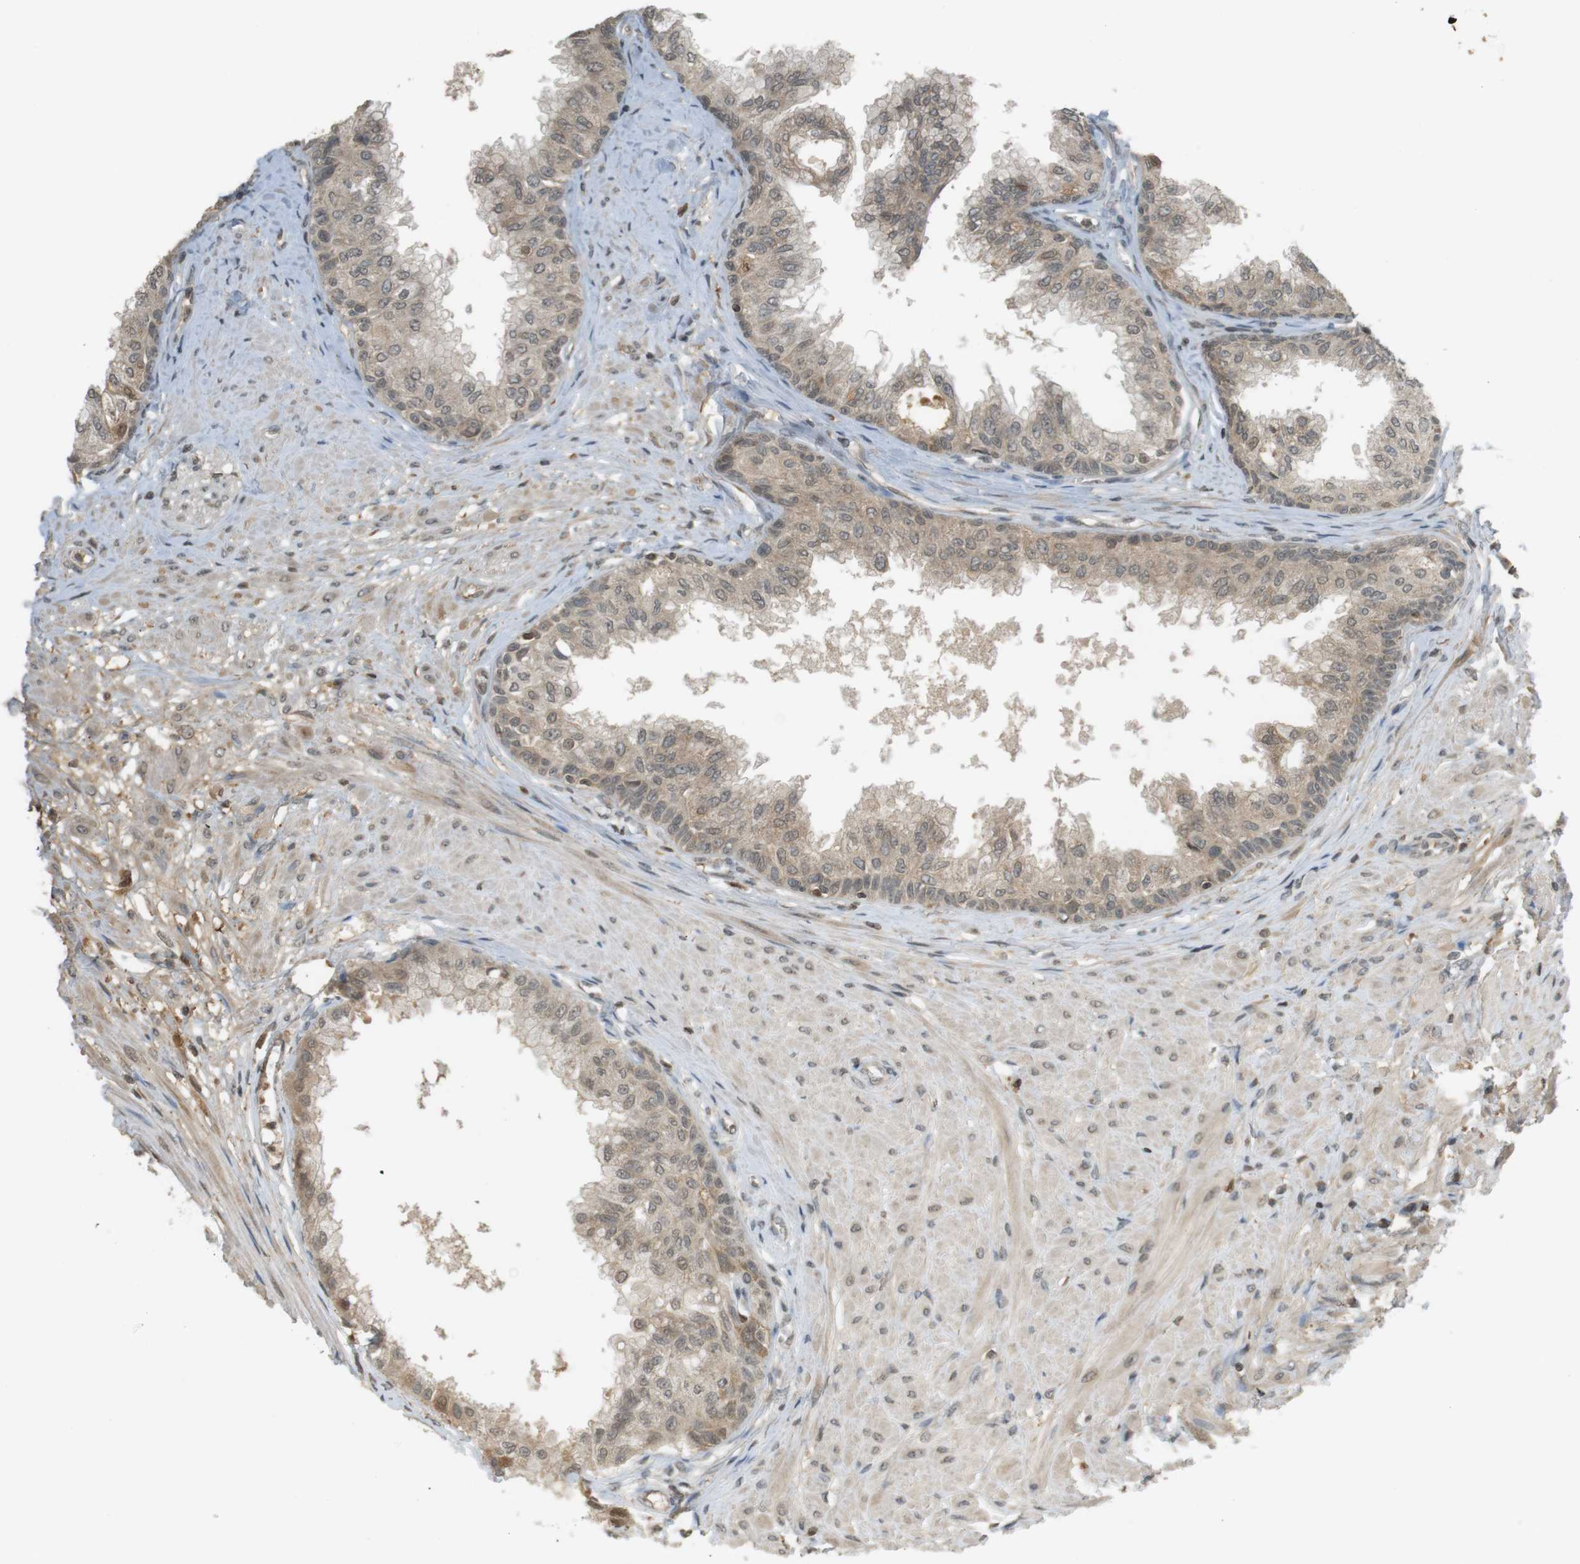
{"staining": {"intensity": "weak", "quantity": "25%-75%", "location": "cytoplasmic/membranous,nuclear"}, "tissue": "prostate", "cell_type": "Glandular cells", "image_type": "normal", "snomed": [{"axis": "morphology", "description": "Normal tissue, NOS"}, {"axis": "topography", "description": "Prostate"}, {"axis": "topography", "description": "Seminal veicle"}], "caption": "Immunohistochemical staining of unremarkable prostate displays 25%-75% levels of weak cytoplasmic/membranous,nuclear protein staining in approximately 25%-75% of glandular cells. (IHC, brightfield microscopy, high magnification).", "gene": "SRR", "patient": {"sex": "male", "age": 60}}